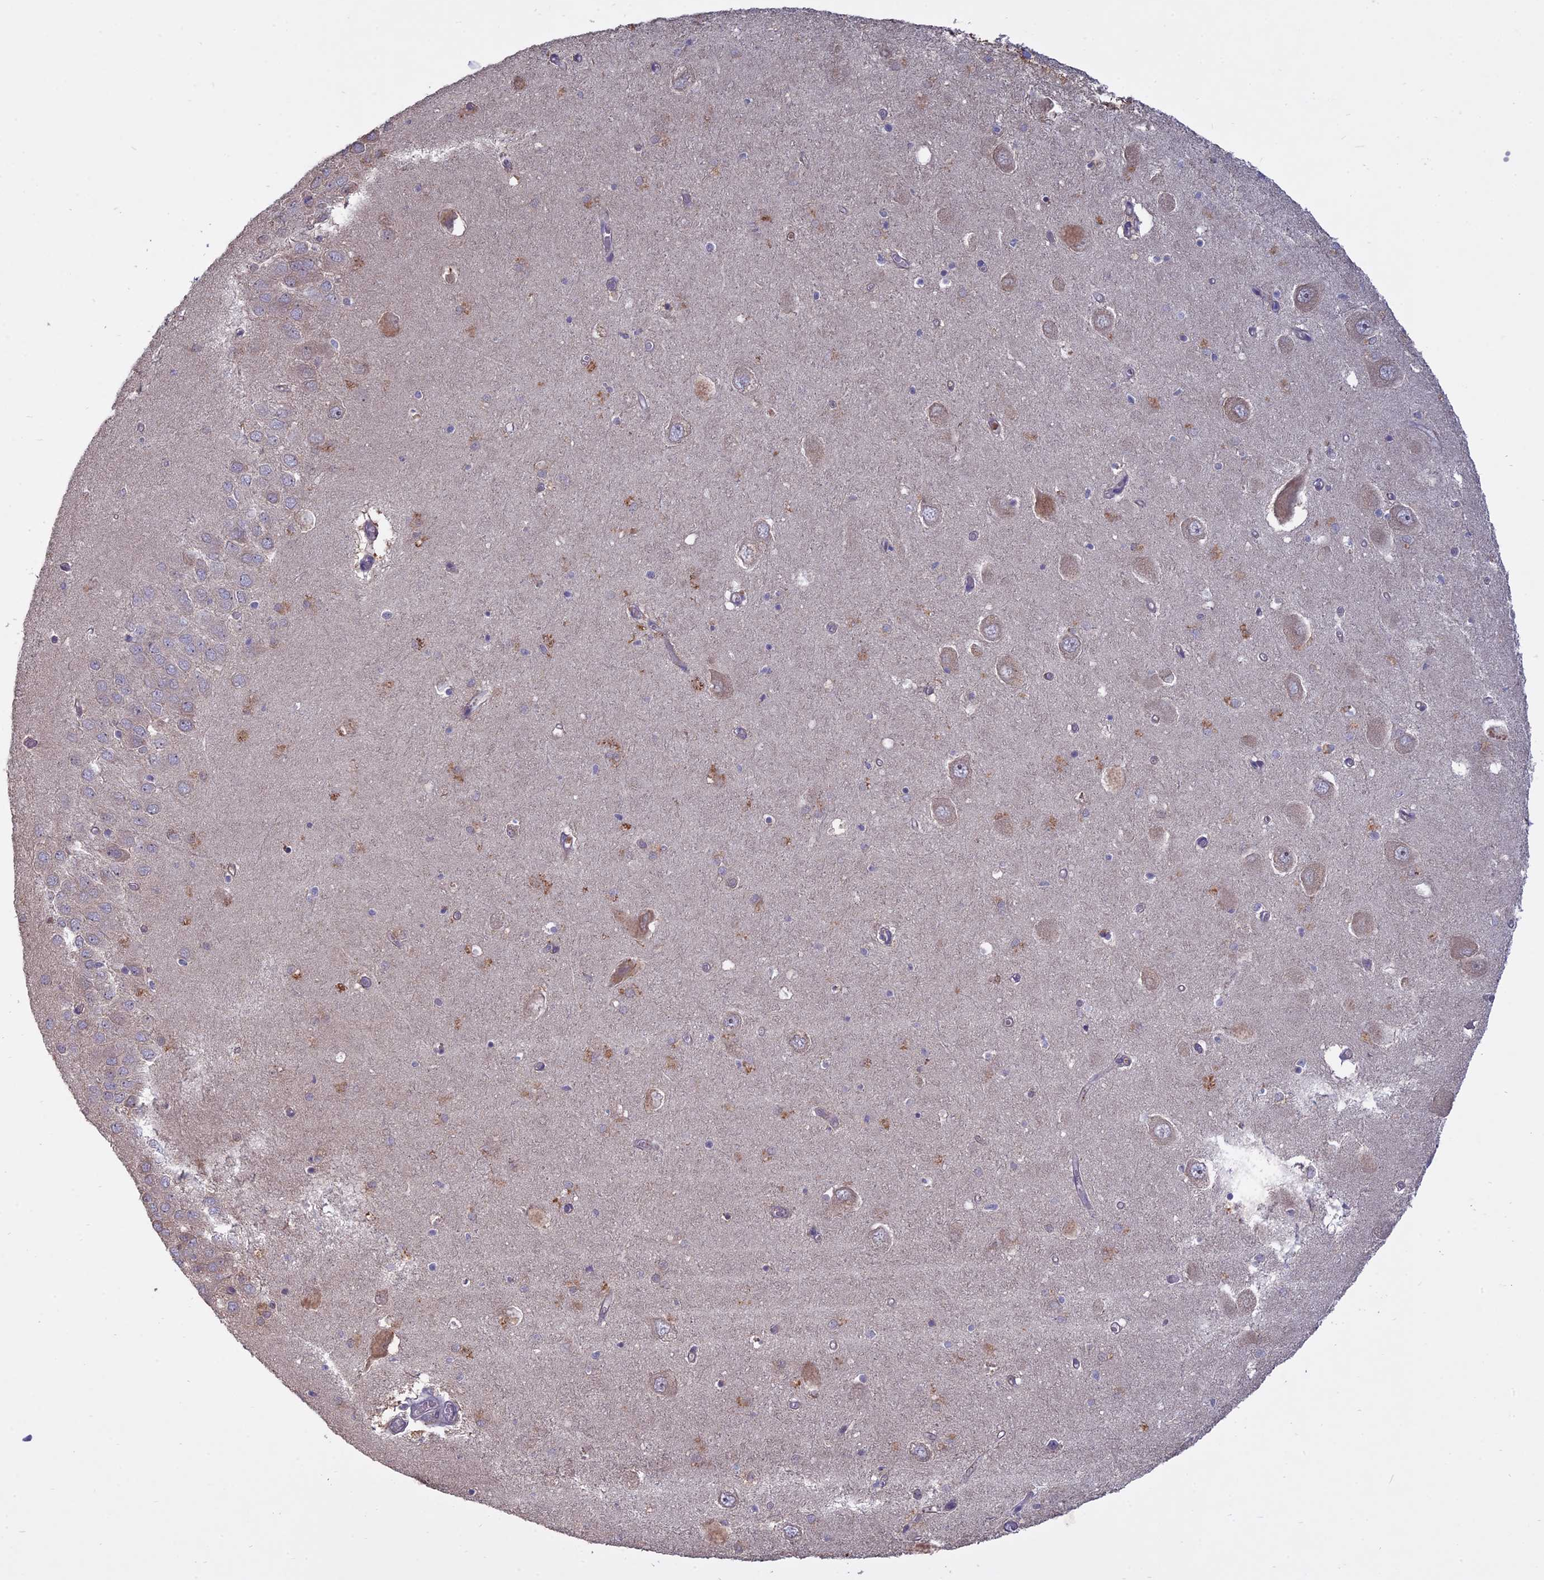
{"staining": {"intensity": "weak", "quantity": "<25%", "location": "cytoplasmic/membranous"}, "tissue": "hippocampus", "cell_type": "Glial cells", "image_type": "normal", "snomed": [{"axis": "morphology", "description": "Normal tissue, NOS"}, {"axis": "topography", "description": "Hippocampus"}], "caption": "This is a histopathology image of immunohistochemistry (IHC) staining of benign hippocampus, which shows no positivity in glial cells.", "gene": "TMEM208", "patient": {"sex": "male", "age": 70}}